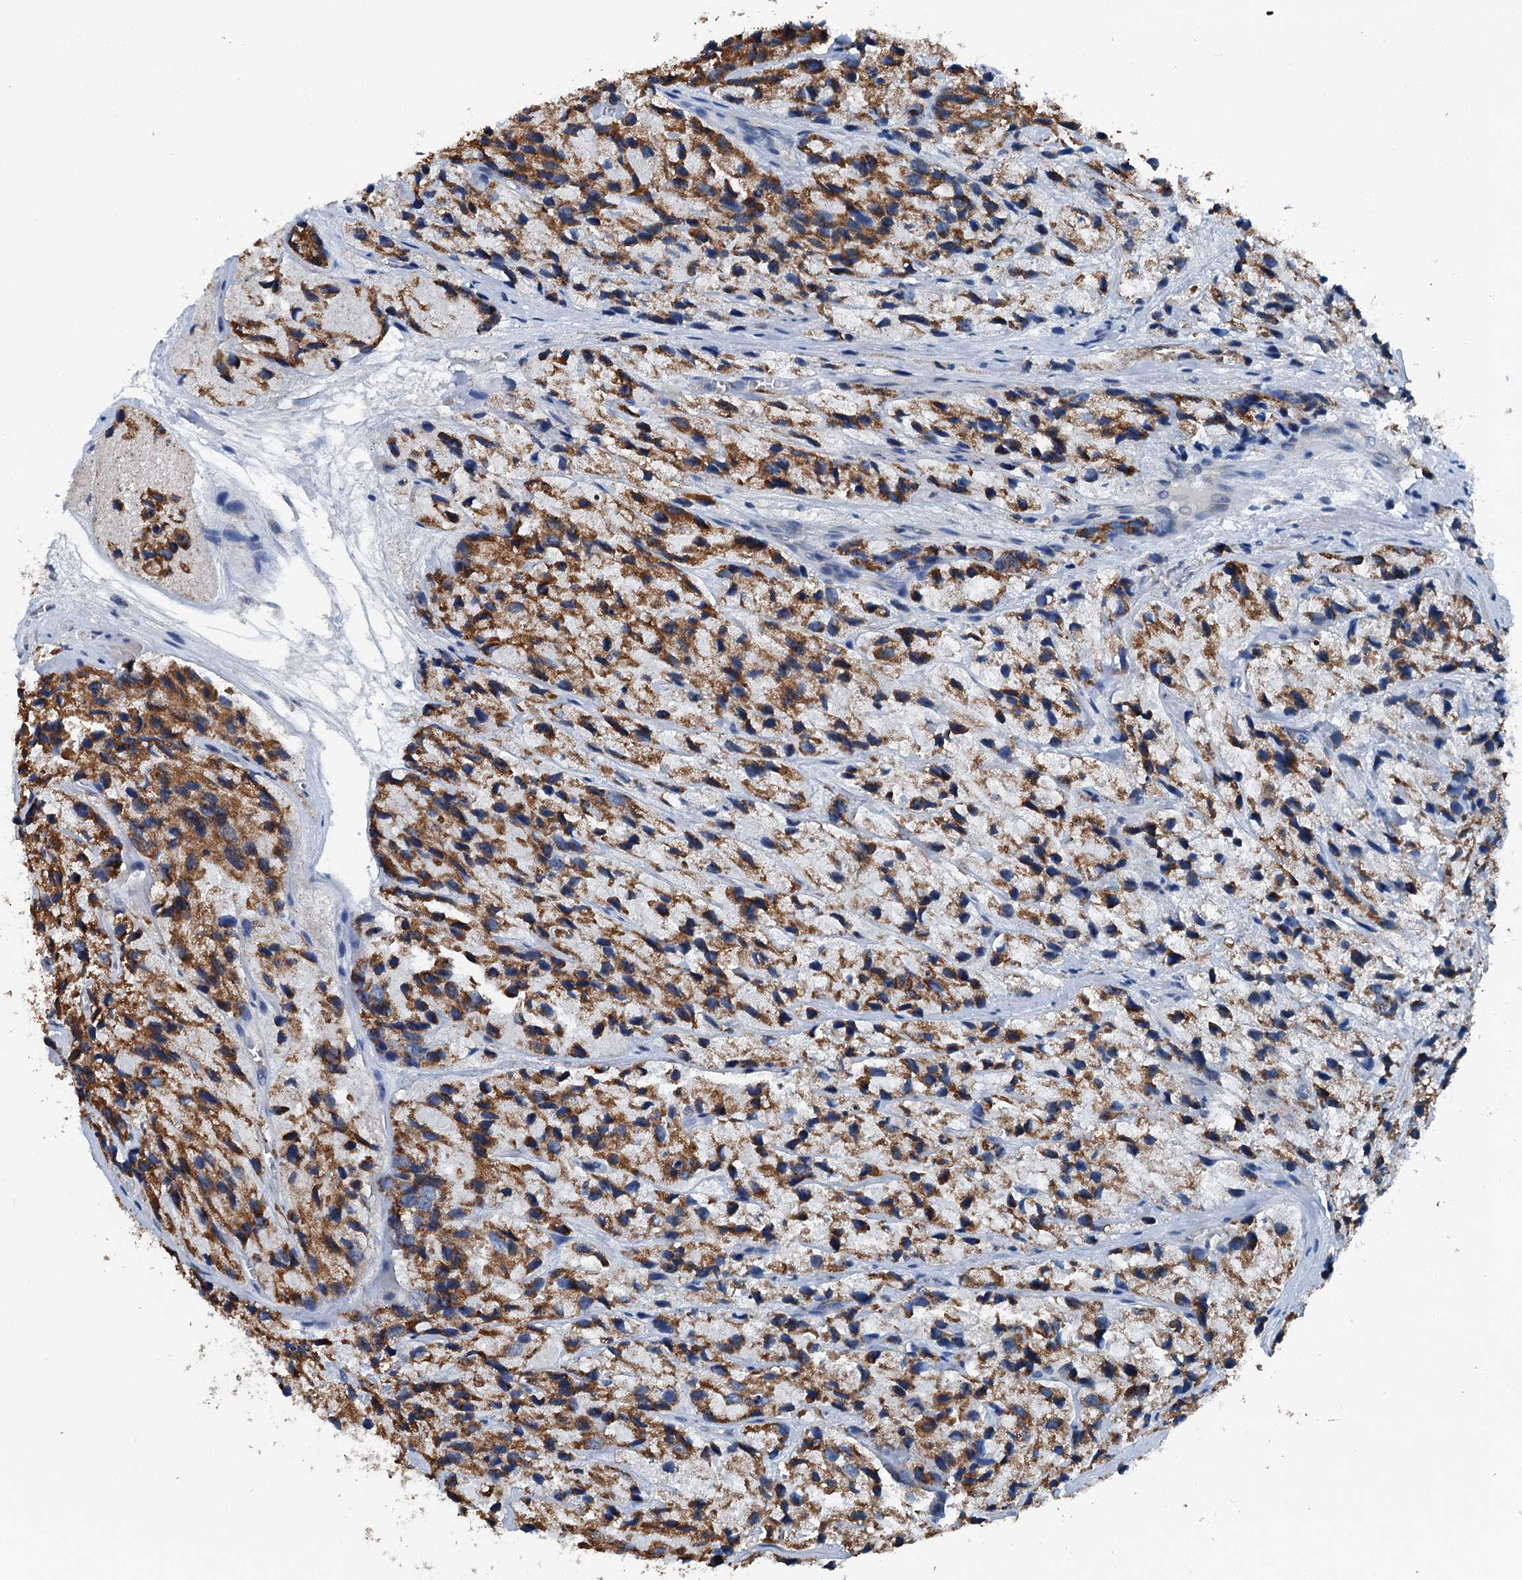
{"staining": {"intensity": "strong", "quantity": "25%-75%", "location": "cytoplasmic/membranous"}, "tissue": "prostate cancer", "cell_type": "Tumor cells", "image_type": "cancer", "snomed": [{"axis": "morphology", "description": "Adenocarcinoma, High grade"}, {"axis": "topography", "description": "Prostate"}], "caption": "DAB immunohistochemical staining of human prostate cancer (adenocarcinoma (high-grade)) exhibits strong cytoplasmic/membranous protein expression in approximately 25%-75% of tumor cells.", "gene": "TRPT1", "patient": {"sex": "male", "age": 66}}